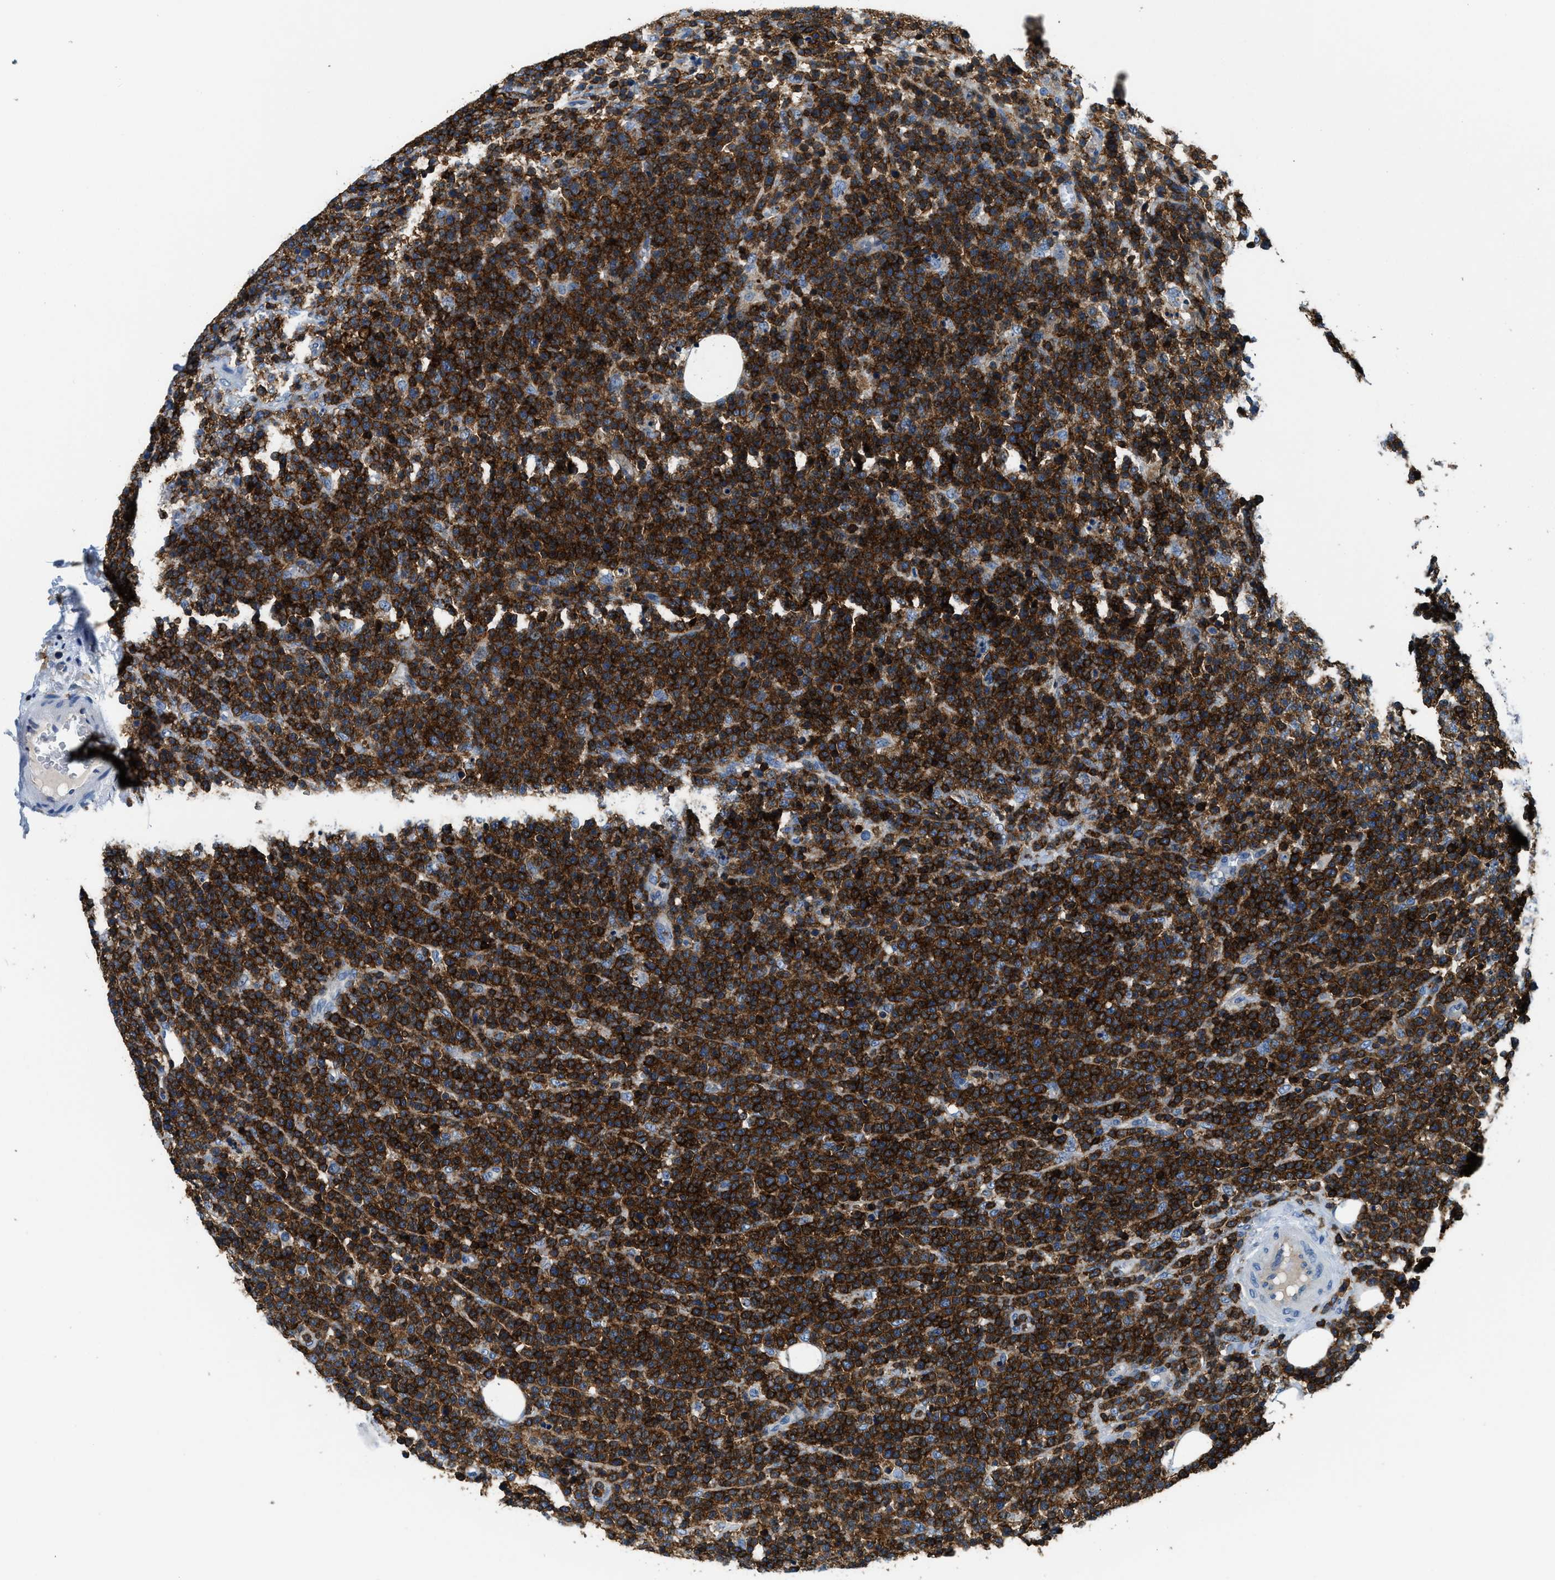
{"staining": {"intensity": "strong", "quantity": ">75%", "location": "cytoplasmic/membranous"}, "tissue": "lymphoma", "cell_type": "Tumor cells", "image_type": "cancer", "snomed": [{"axis": "morphology", "description": "Malignant lymphoma, non-Hodgkin's type, High grade"}, {"axis": "topography", "description": "Lymph node"}], "caption": "Immunohistochemistry of human high-grade malignant lymphoma, non-Hodgkin's type shows high levels of strong cytoplasmic/membranous expression in approximately >75% of tumor cells.", "gene": "MYO1G", "patient": {"sex": "male", "age": 61}}